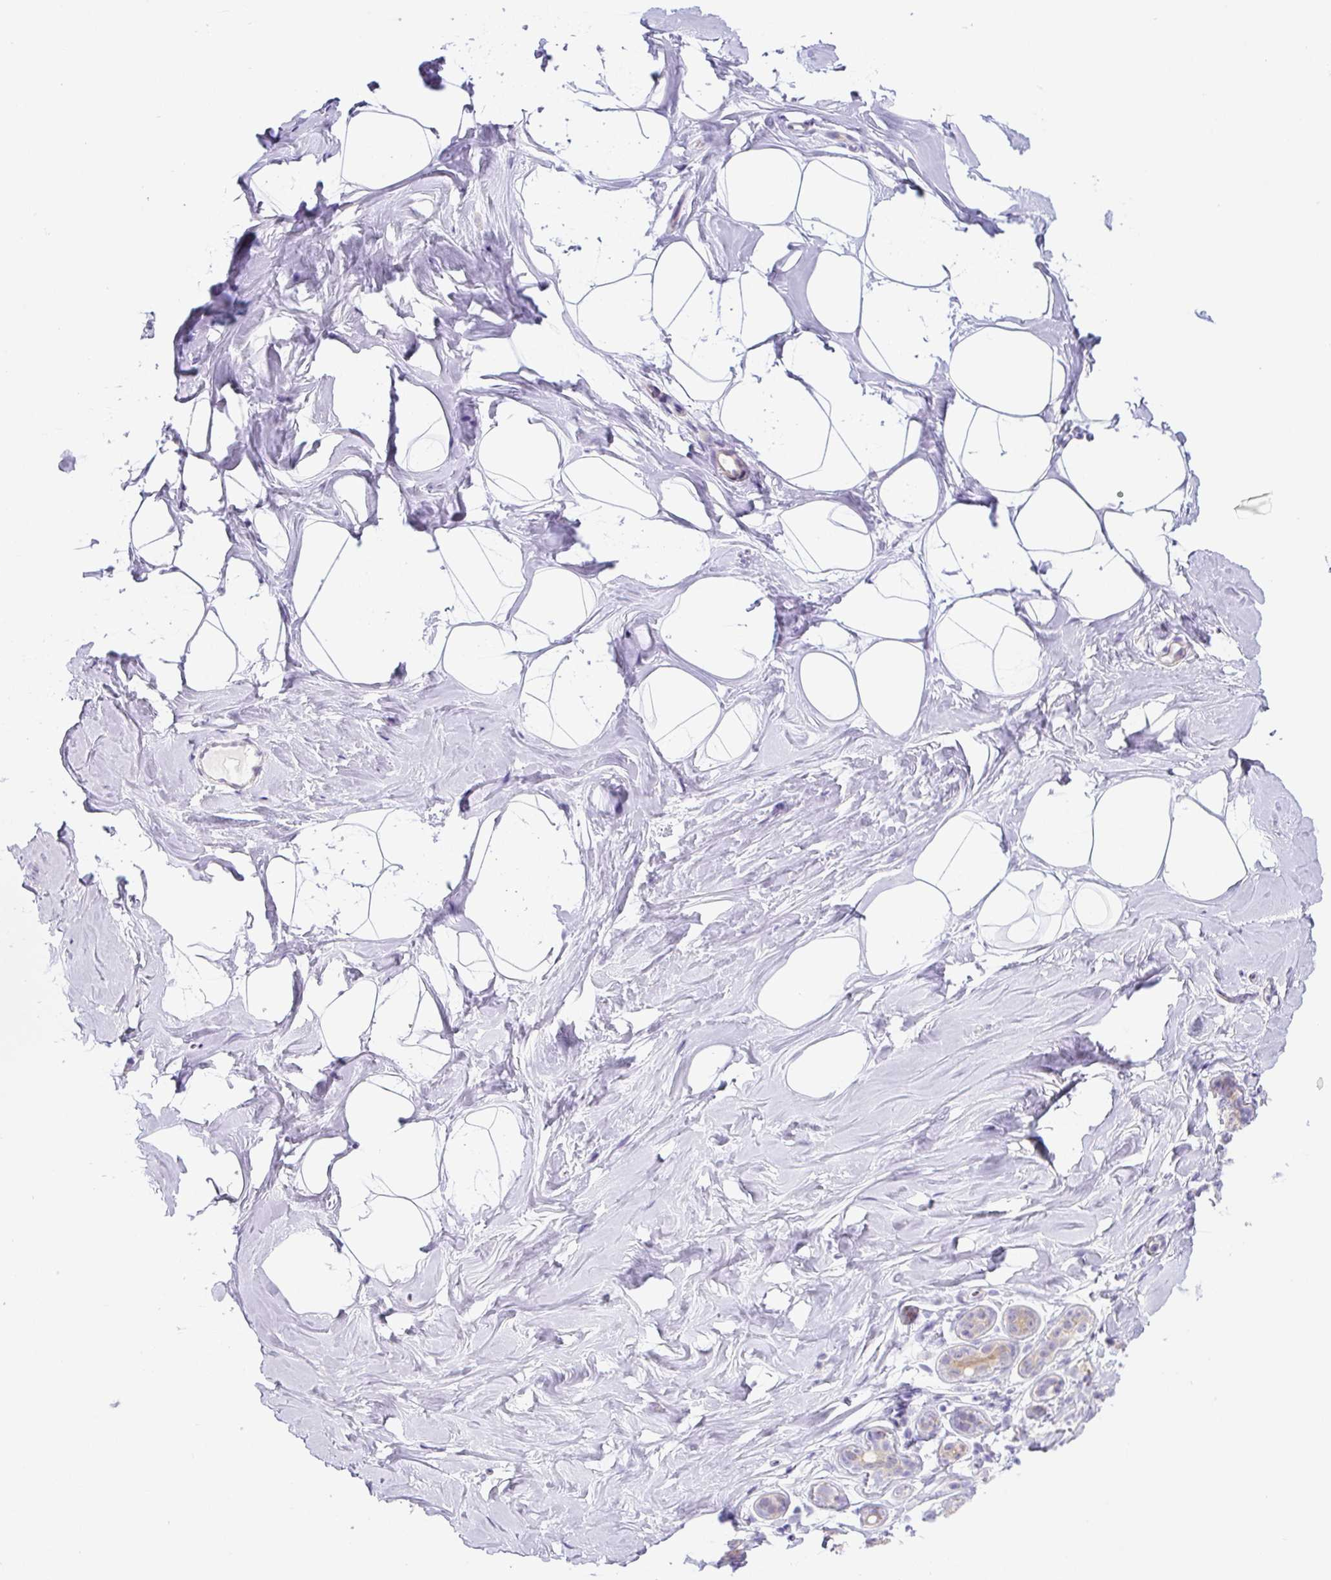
{"staining": {"intensity": "negative", "quantity": "none", "location": "none"}, "tissue": "breast", "cell_type": "Adipocytes", "image_type": "normal", "snomed": [{"axis": "morphology", "description": "Normal tissue, NOS"}, {"axis": "topography", "description": "Breast"}], "caption": "This is a image of immunohistochemistry staining of unremarkable breast, which shows no expression in adipocytes.", "gene": "ADAMTS19", "patient": {"sex": "female", "age": 32}}